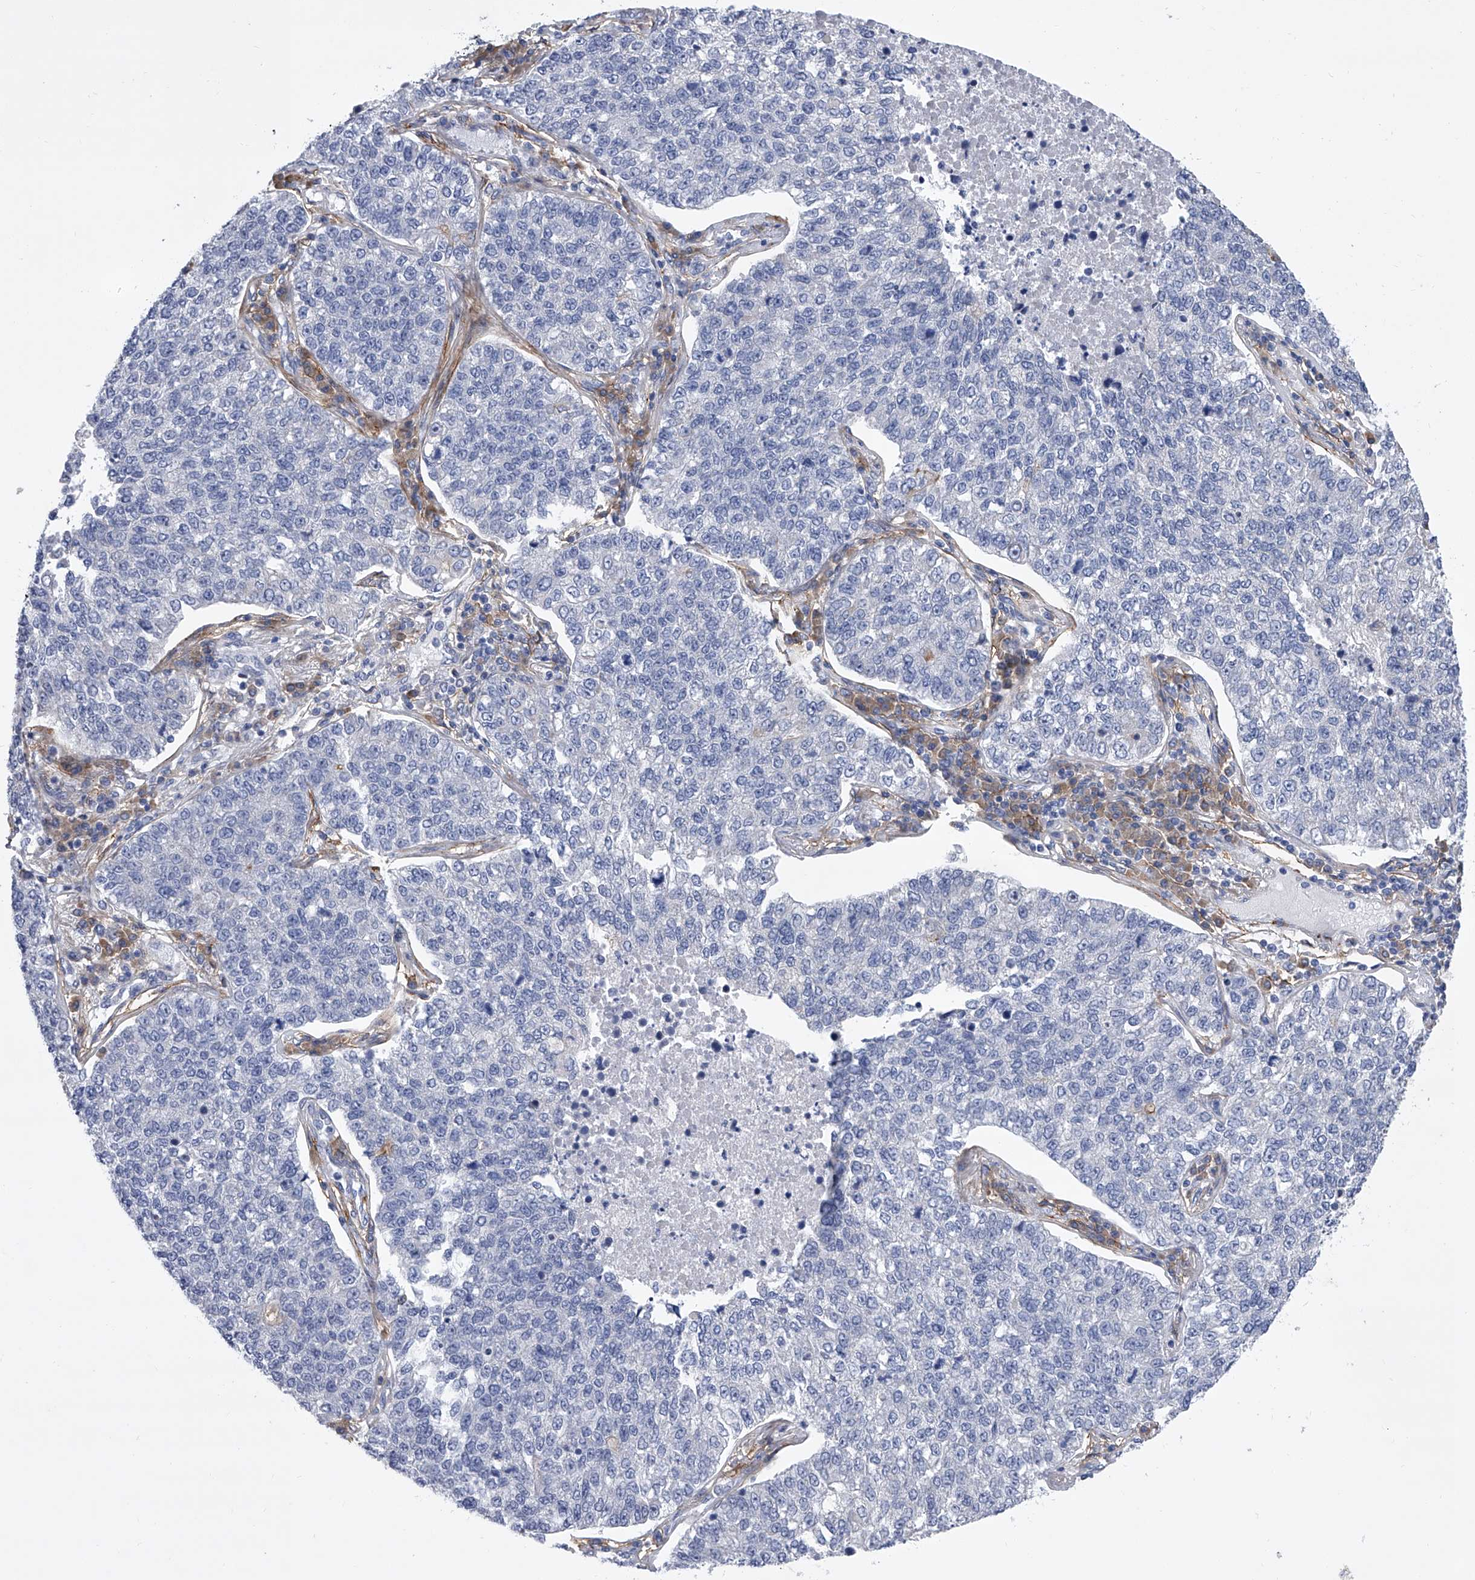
{"staining": {"intensity": "negative", "quantity": "none", "location": "none"}, "tissue": "lung cancer", "cell_type": "Tumor cells", "image_type": "cancer", "snomed": [{"axis": "morphology", "description": "Adenocarcinoma, NOS"}, {"axis": "topography", "description": "Lung"}], "caption": "Tumor cells show no significant expression in lung cancer (adenocarcinoma).", "gene": "ALG14", "patient": {"sex": "male", "age": 49}}